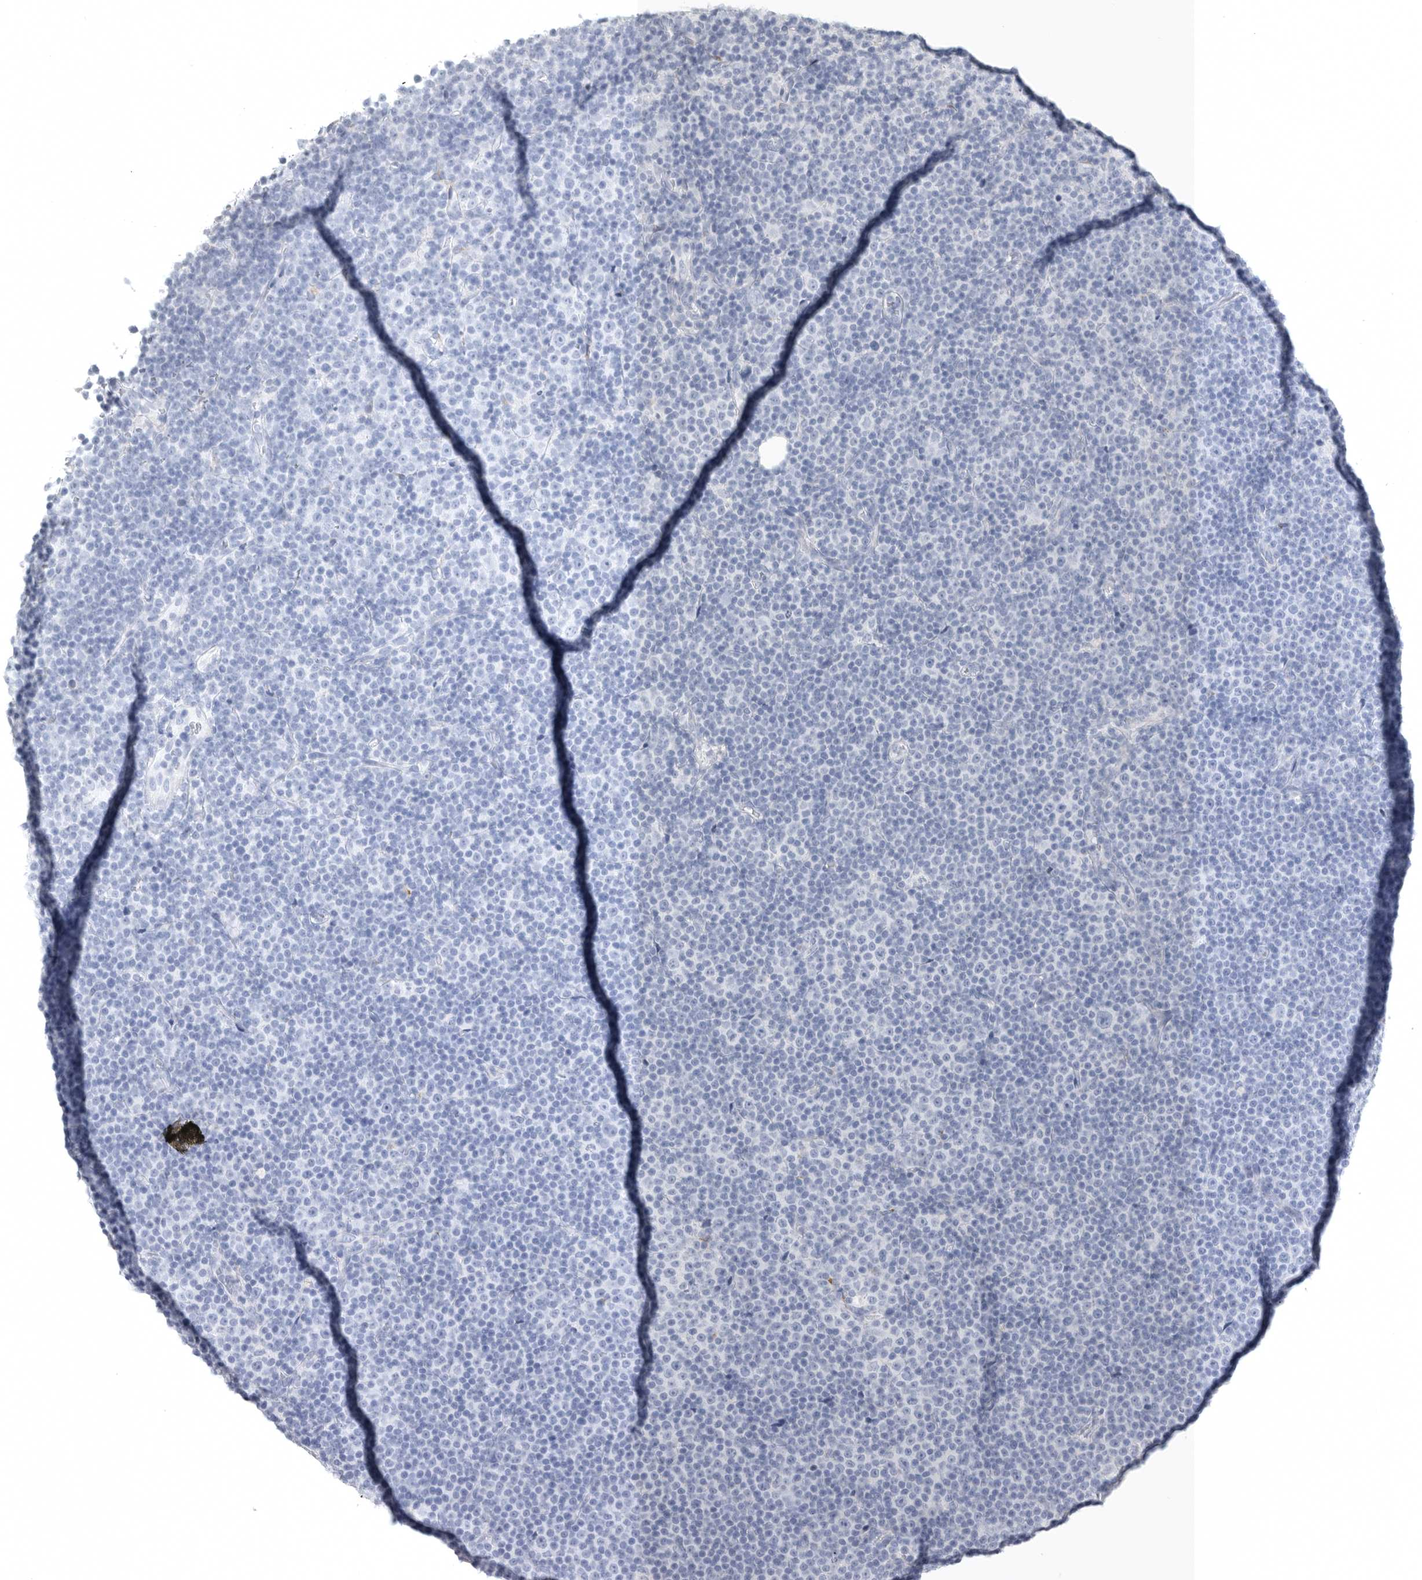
{"staining": {"intensity": "negative", "quantity": "none", "location": "none"}, "tissue": "lymphoma", "cell_type": "Tumor cells", "image_type": "cancer", "snomed": [{"axis": "morphology", "description": "Malignant lymphoma, non-Hodgkin's type, Low grade"}, {"axis": "topography", "description": "Lymph node"}], "caption": "Human lymphoma stained for a protein using immunohistochemistry shows no staining in tumor cells.", "gene": "TIMP1", "patient": {"sex": "female", "age": 67}}